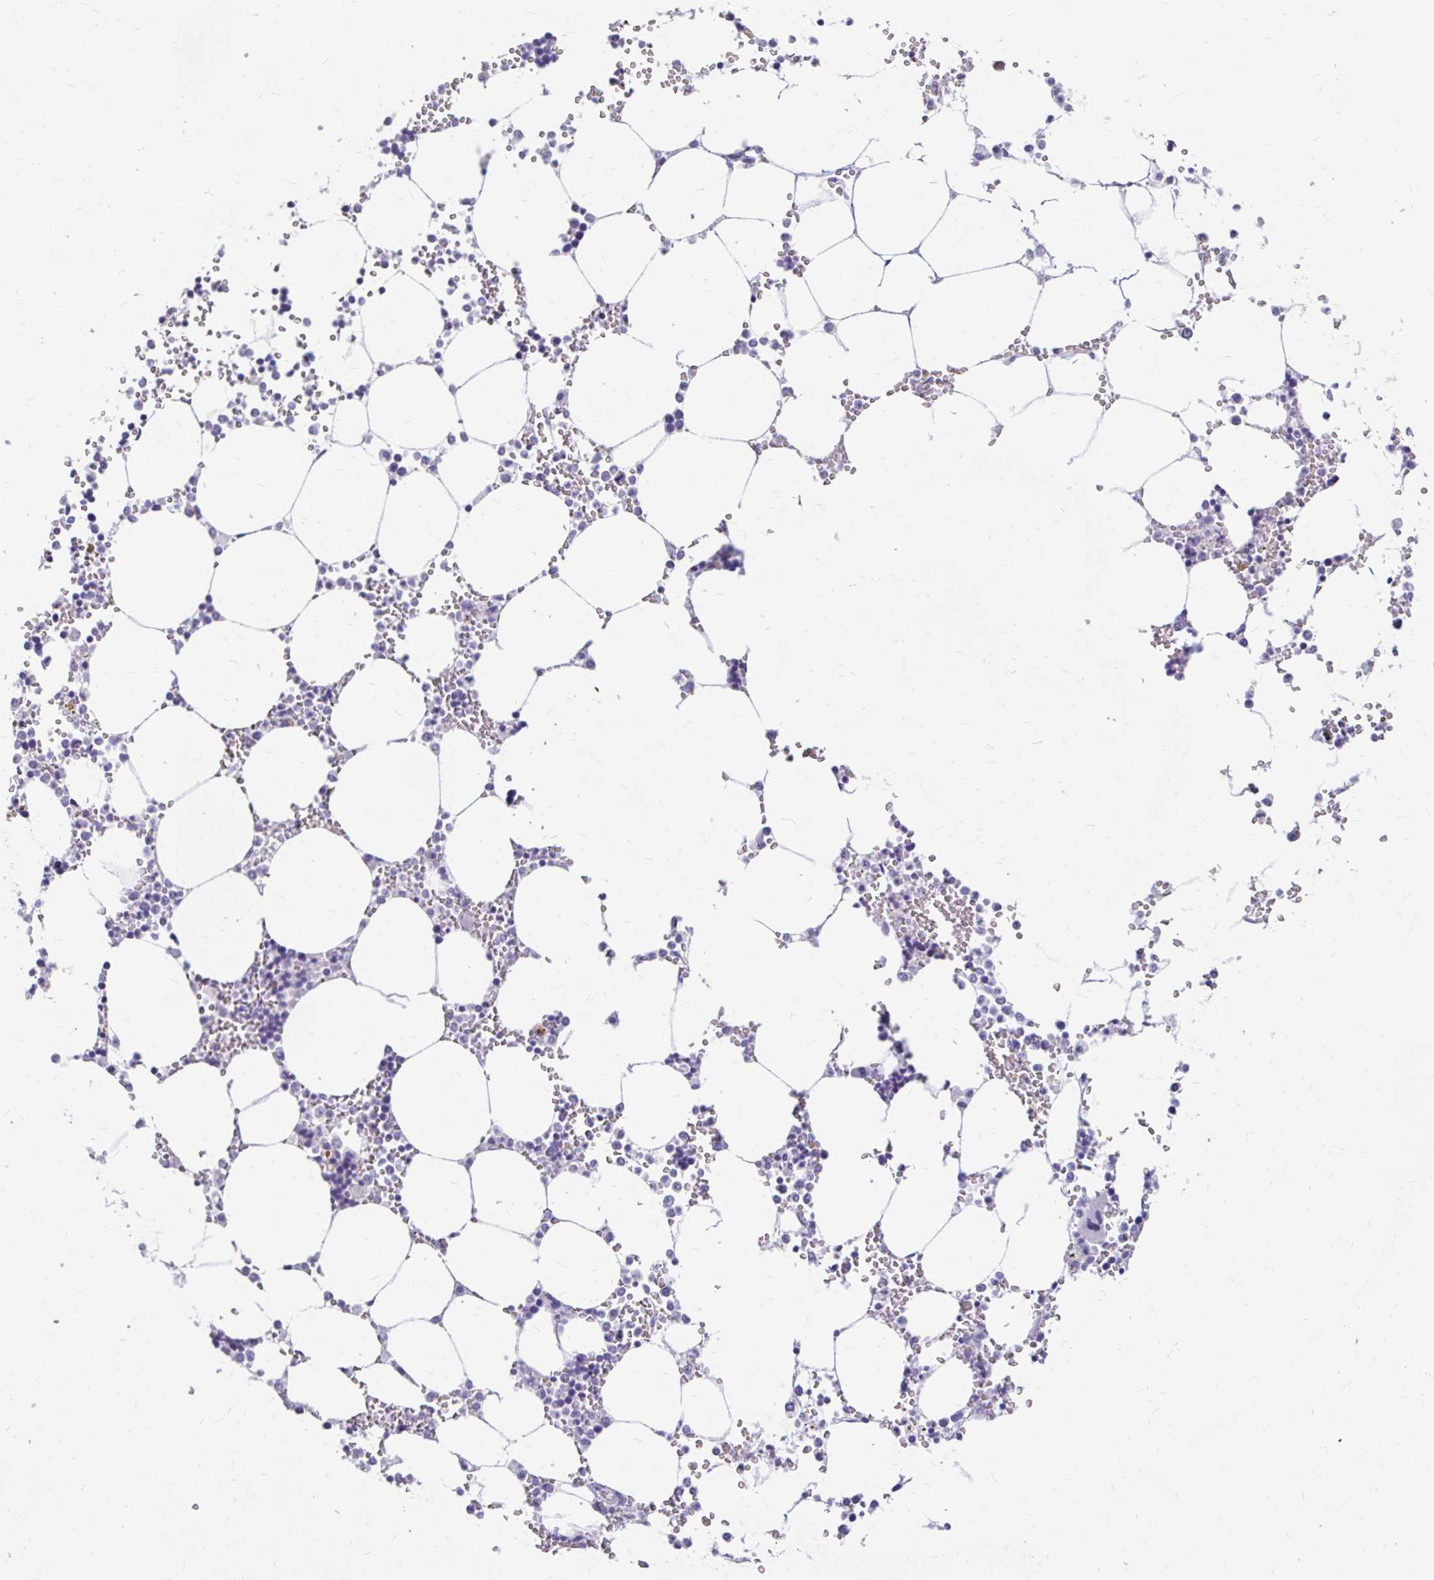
{"staining": {"intensity": "weak", "quantity": "<25%", "location": "cytoplasmic/membranous,nuclear"}, "tissue": "bone marrow", "cell_type": "Hematopoietic cells", "image_type": "normal", "snomed": [{"axis": "morphology", "description": "Normal tissue, NOS"}, {"axis": "topography", "description": "Bone marrow"}], "caption": "Protein analysis of unremarkable bone marrow shows no significant positivity in hematopoietic cells. The staining was performed using DAB to visualize the protein expression in brown, while the nuclei were stained in blue with hematoxylin (Magnification: 20x).", "gene": "RGS16", "patient": {"sex": "male", "age": 64}}